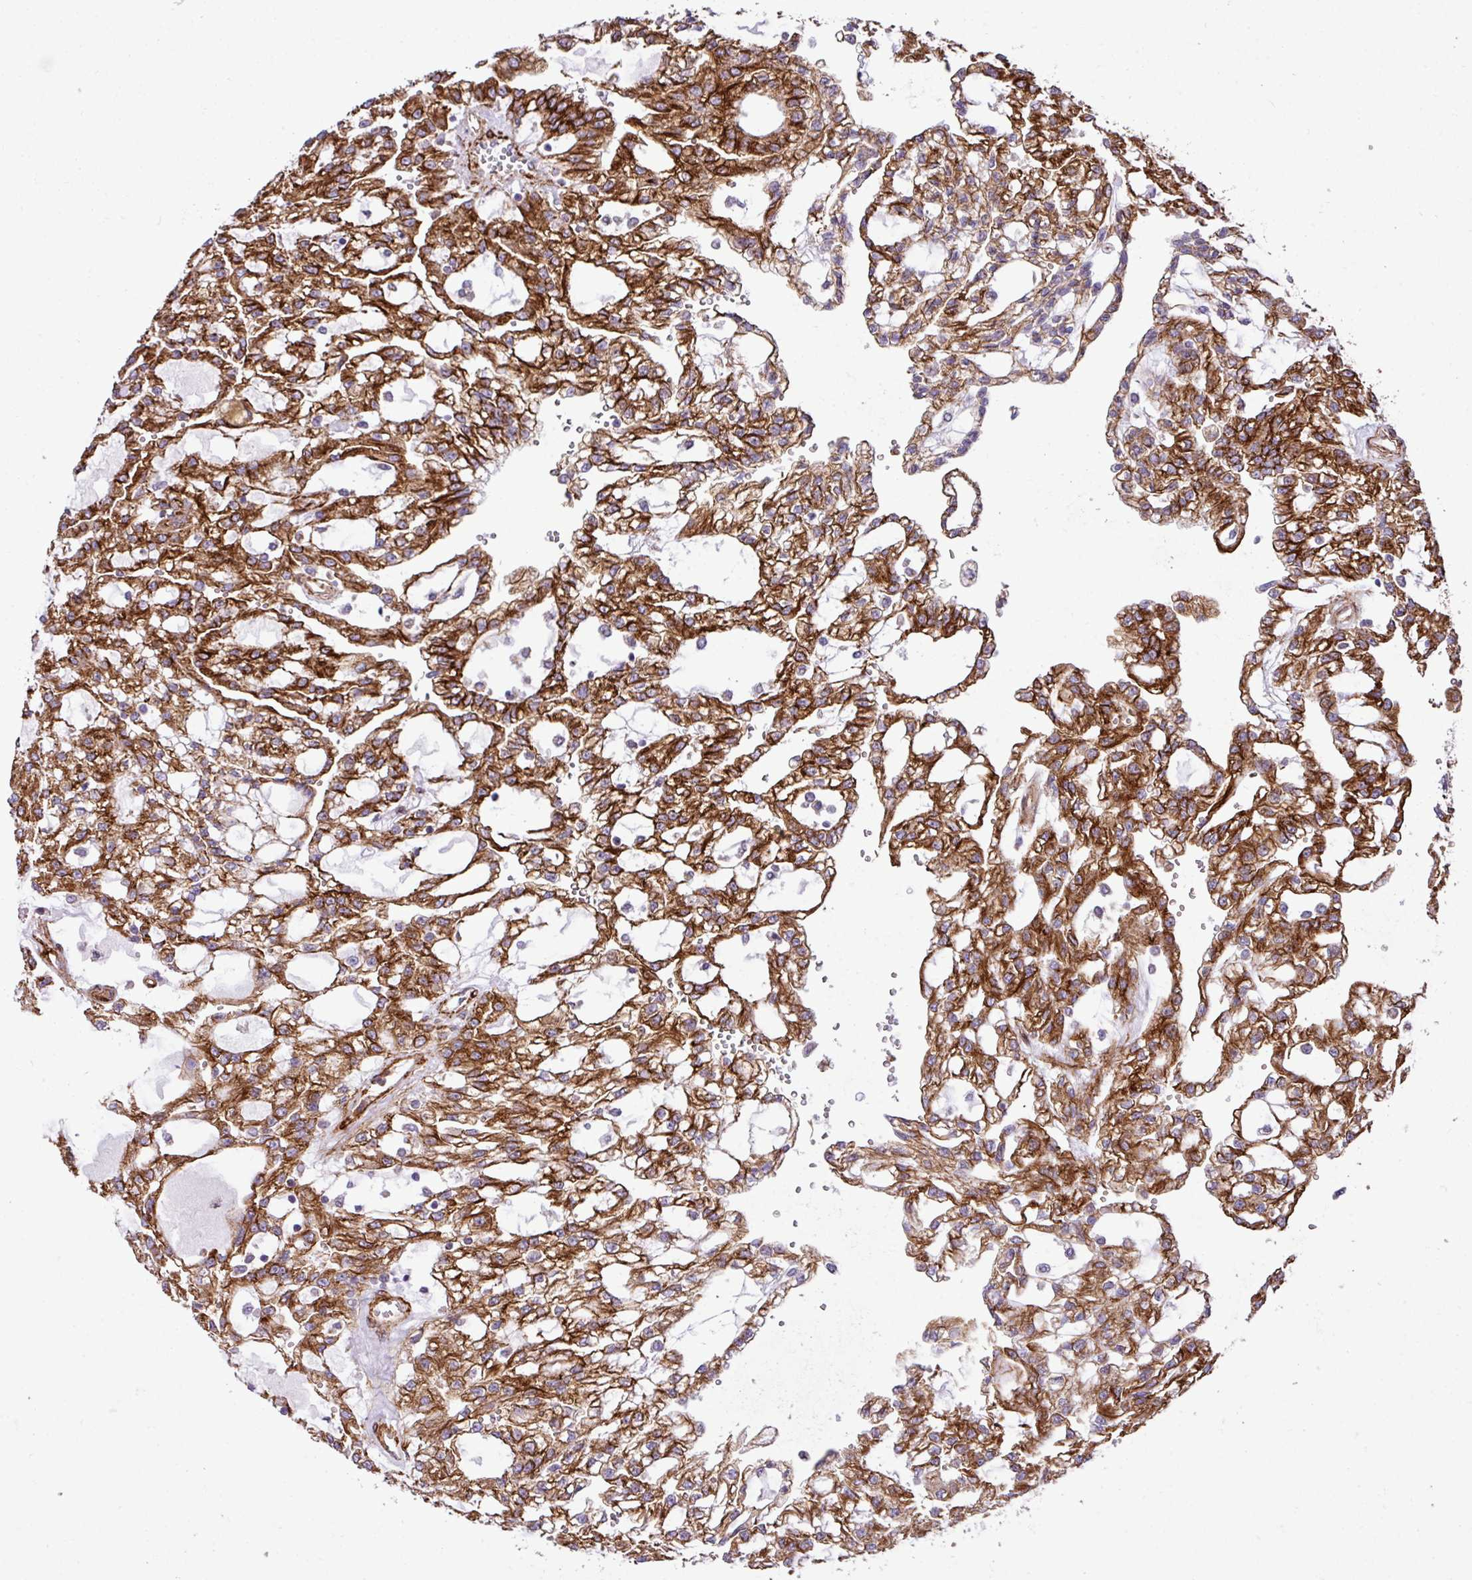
{"staining": {"intensity": "strong", "quantity": ">75%", "location": "cytoplasmic/membranous"}, "tissue": "renal cancer", "cell_type": "Tumor cells", "image_type": "cancer", "snomed": [{"axis": "morphology", "description": "Adenocarcinoma, NOS"}, {"axis": "topography", "description": "Kidney"}], "caption": "Immunohistochemical staining of adenocarcinoma (renal) demonstrates high levels of strong cytoplasmic/membranous expression in approximately >75% of tumor cells.", "gene": "FAM47E", "patient": {"sex": "male", "age": 63}}